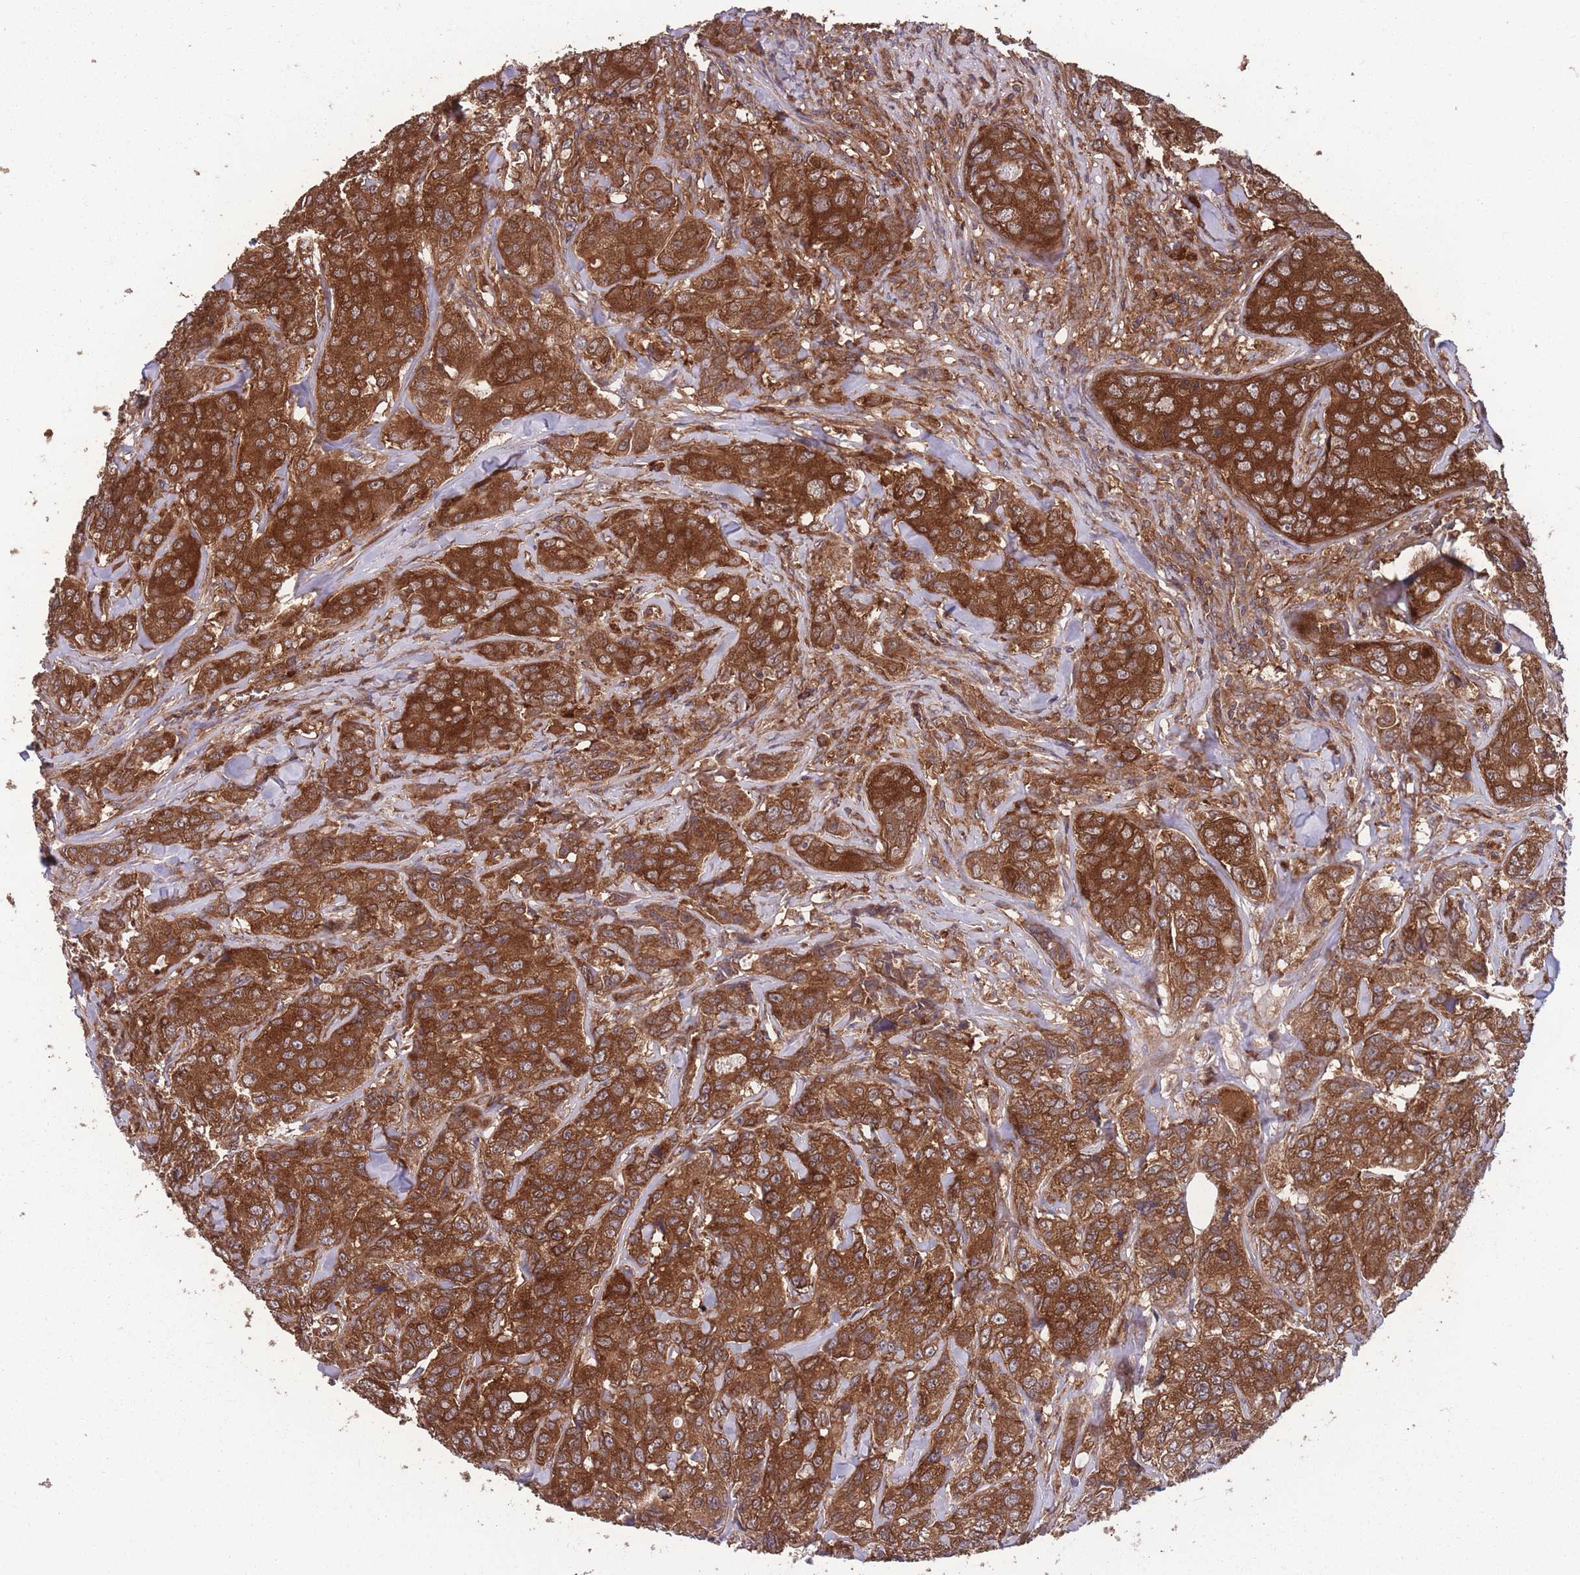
{"staining": {"intensity": "strong", "quantity": ">75%", "location": "cytoplasmic/membranous"}, "tissue": "breast cancer", "cell_type": "Tumor cells", "image_type": "cancer", "snomed": [{"axis": "morphology", "description": "Duct carcinoma"}, {"axis": "topography", "description": "Breast"}], "caption": "Protein expression analysis of intraductal carcinoma (breast) shows strong cytoplasmic/membranous staining in approximately >75% of tumor cells.", "gene": "ZPR1", "patient": {"sex": "female", "age": 43}}